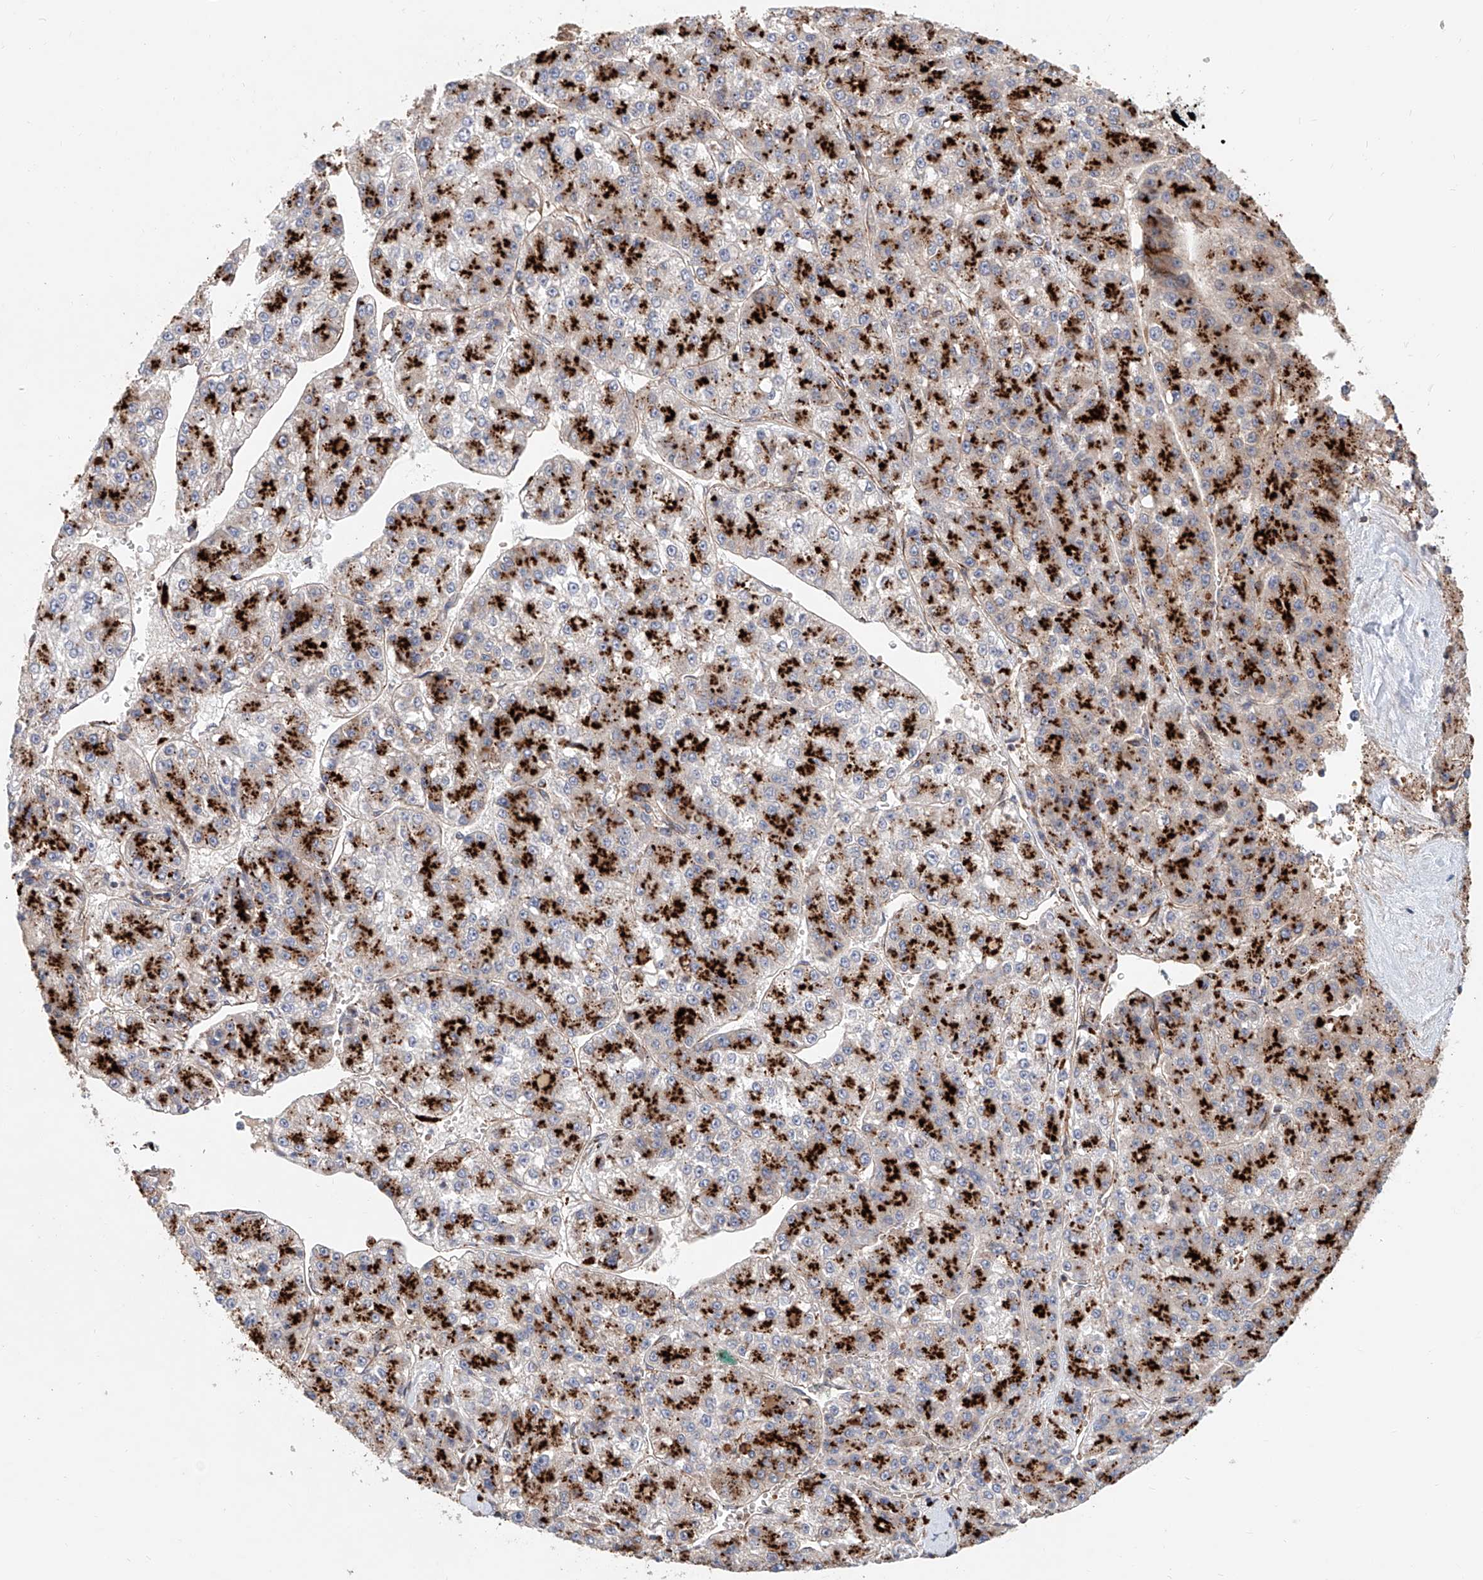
{"staining": {"intensity": "strong", "quantity": "25%-75%", "location": "cytoplasmic/membranous"}, "tissue": "liver cancer", "cell_type": "Tumor cells", "image_type": "cancer", "snomed": [{"axis": "morphology", "description": "Carcinoma, Hepatocellular, NOS"}, {"axis": "topography", "description": "Liver"}], "caption": "Tumor cells reveal strong cytoplasmic/membranous staining in about 25%-75% of cells in liver hepatocellular carcinoma.", "gene": "HGSNAT", "patient": {"sex": "female", "age": 73}}